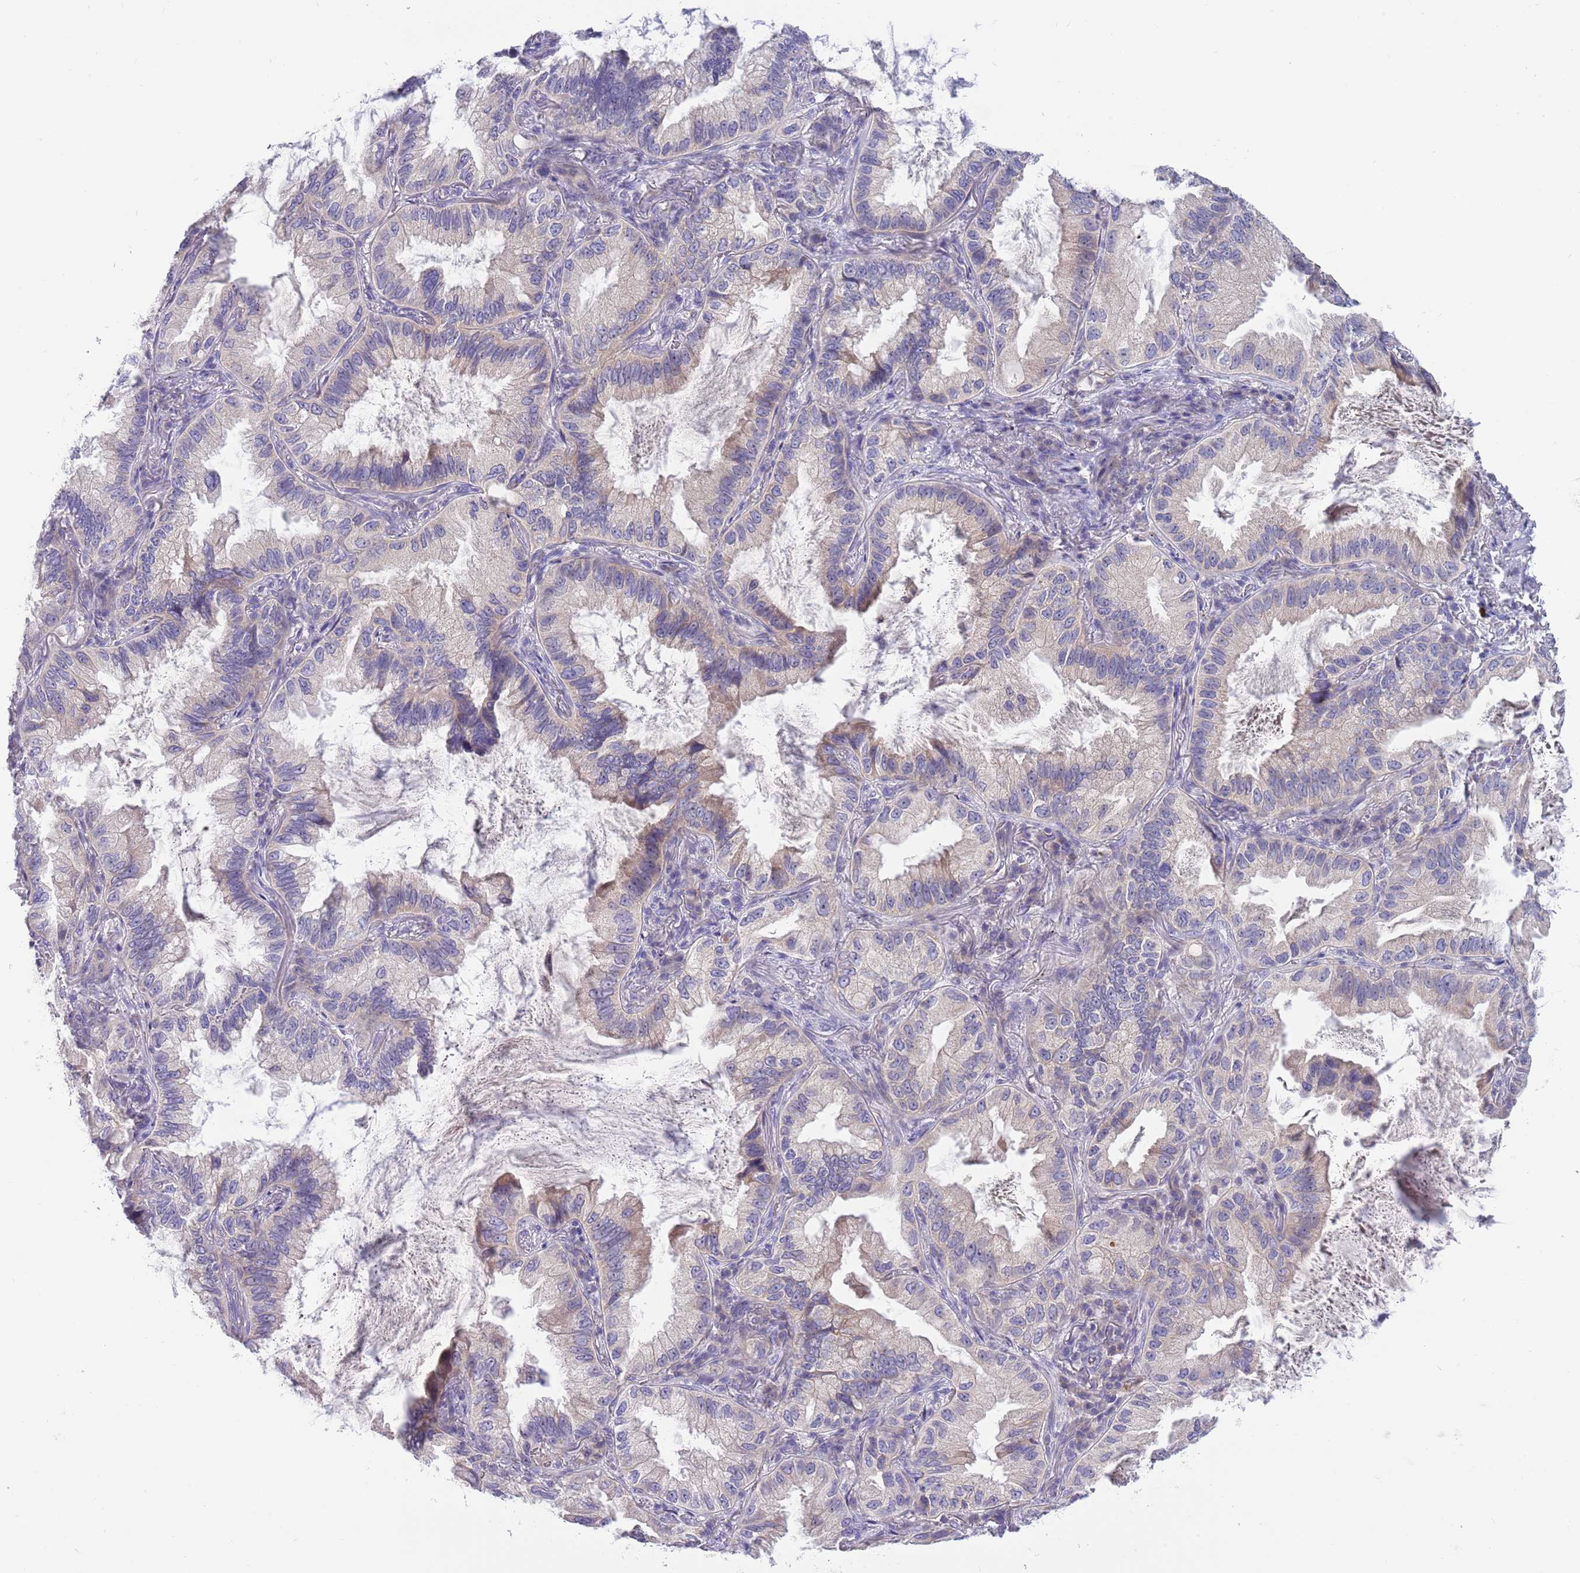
{"staining": {"intensity": "weak", "quantity": "<25%", "location": "cytoplasmic/membranous"}, "tissue": "lung cancer", "cell_type": "Tumor cells", "image_type": "cancer", "snomed": [{"axis": "morphology", "description": "Adenocarcinoma, NOS"}, {"axis": "topography", "description": "Lung"}], "caption": "A histopathology image of human lung cancer (adenocarcinoma) is negative for staining in tumor cells.", "gene": "DDHD1", "patient": {"sex": "female", "age": 69}}